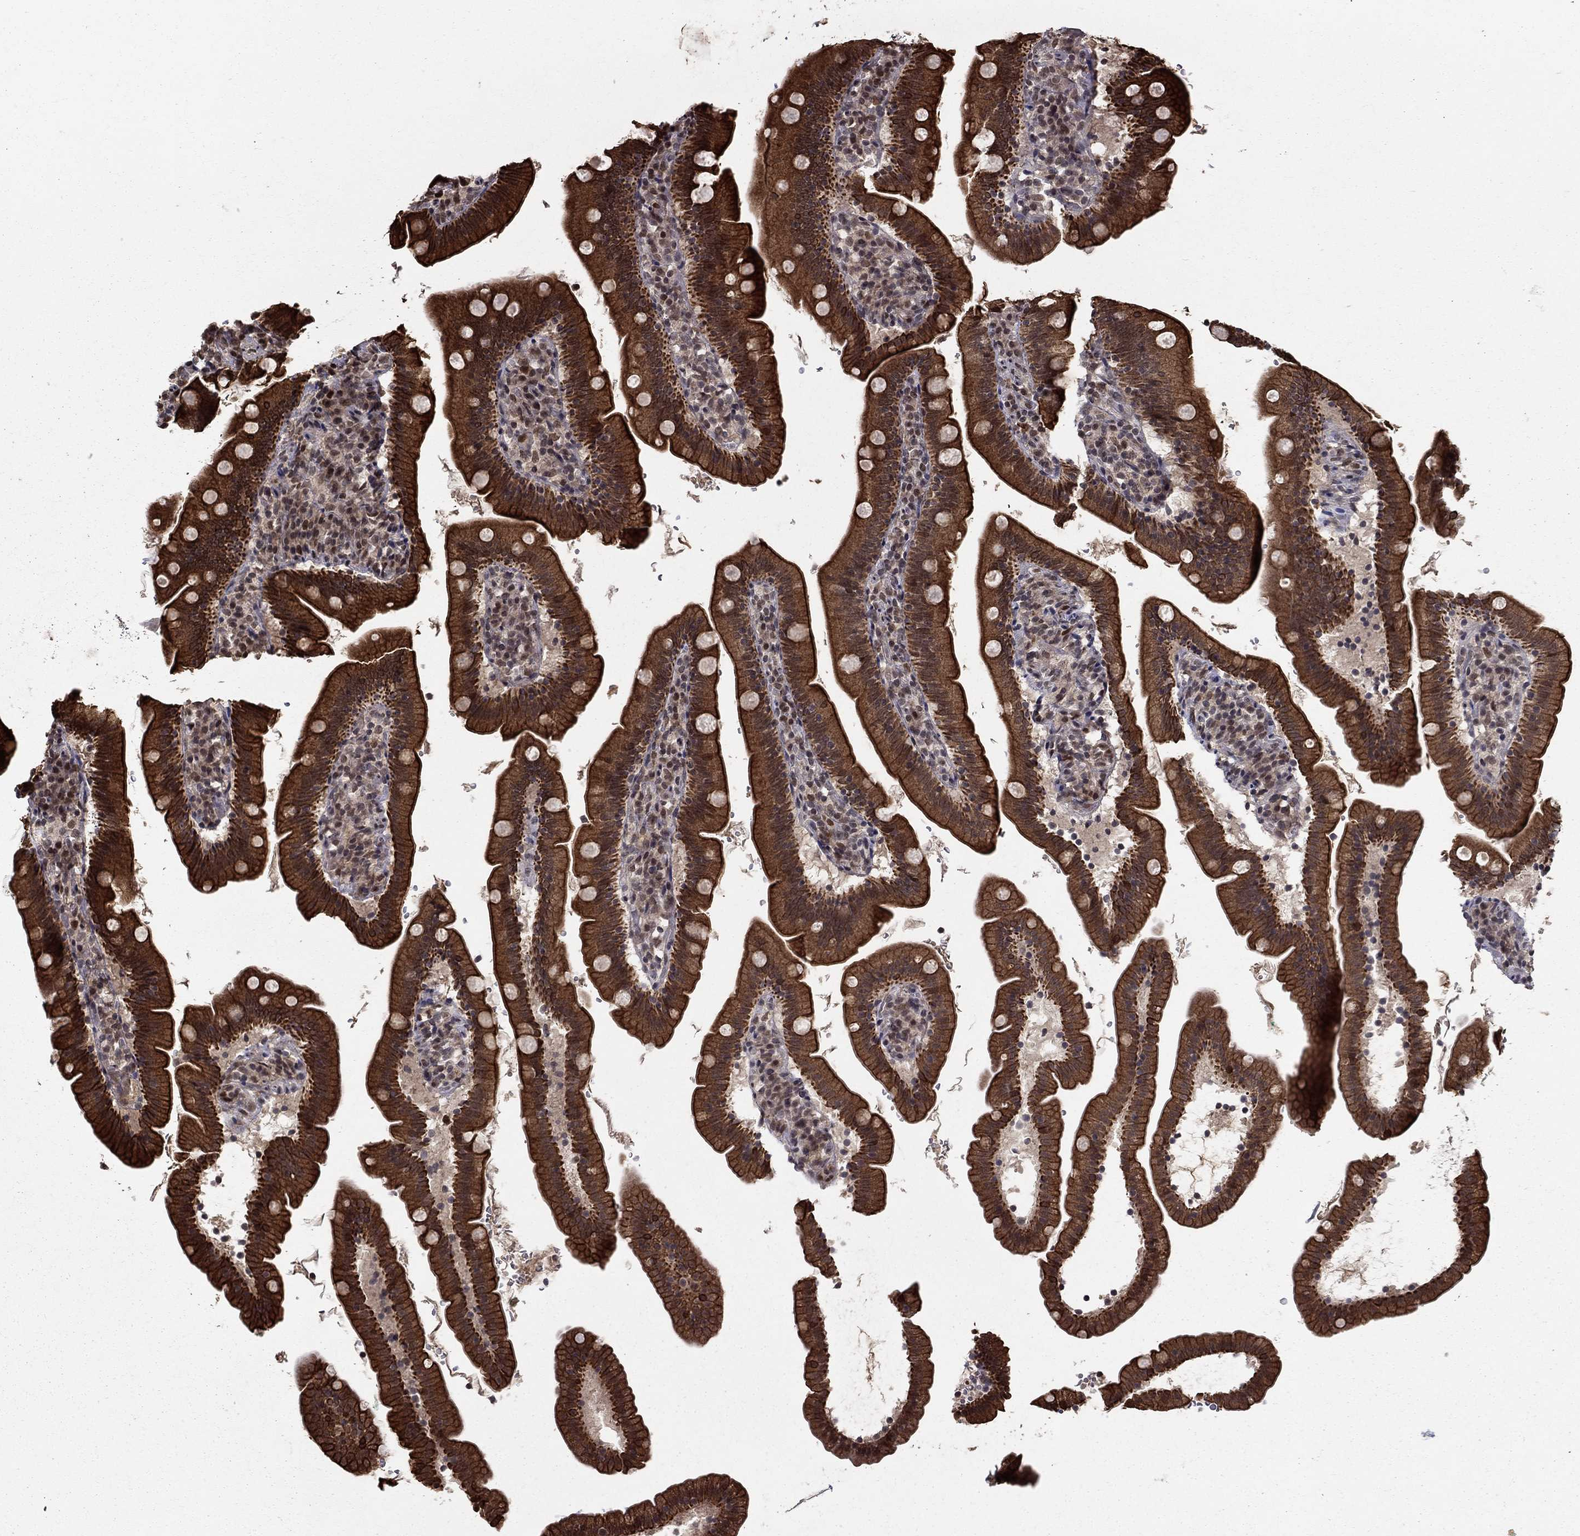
{"staining": {"intensity": "strong", "quantity": ">75%", "location": "cytoplasmic/membranous,nuclear"}, "tissue": "duodenum", "cell_type": "Glandular cells", "image_type": "normal", "snomed": [{"axis": "morphology", "description": "Normal tissue, NOS"}, {"axis": "topography", "description": "Duodenum"}], "caption": "Duodenum stained with immunohistochemistry demonstrates strong cytoplasmic/membranous,nuclear expression in about >75% of glandular cells.", "gene": "CDCA7L", "patient": {"sex": "female", "age": 67}}